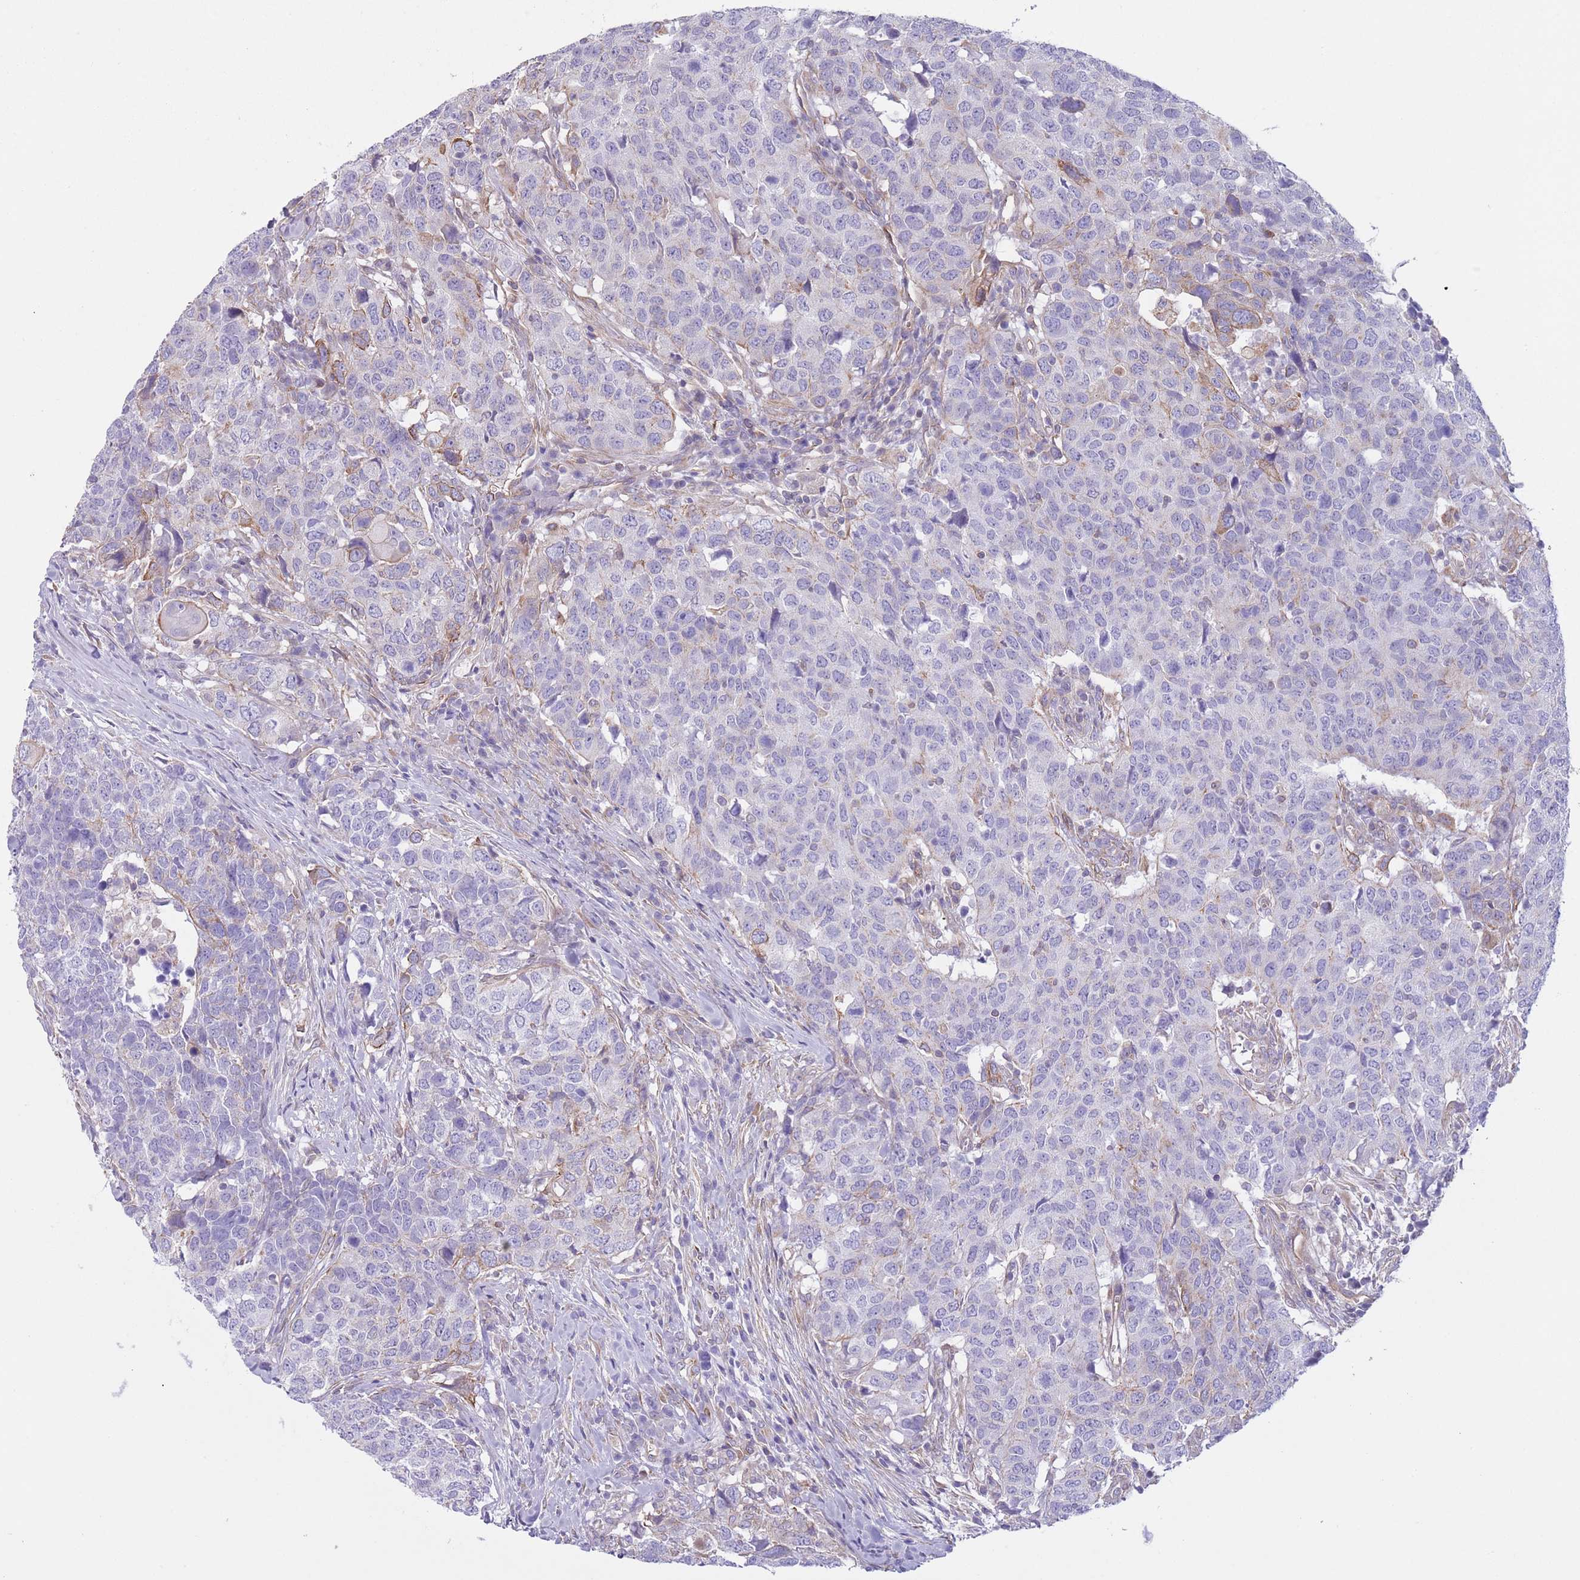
{"staining": {"intensity": "negative", "quantity": "none", "location": "none"}, "tissue": "head and neck cancer", "cell_type": "Tumor cells", "image_type": "cancer", "snomed": [{"axis": "morphology", "description": "Normal tissue, NOS"}, {"axis": "morphology", "description": "Squamous cell carcinoma, NOS"}, {"axis": "topography", "description": "Skeletal muscle"}, {"axis": "topography", "description": "Vascular tissue"}, {"axis": "topography", "description": "Peripheral nerve tissue"}, {"axis": "topography", "description": "Head-Neck"}], "caption": "Immunohistochemistry (IHC) photomicrograph of human head and neck cancer (squamous cell carcinoma) stained for a protein (brown), which demonstrates no positivity in tumor cells. (DAB (3,3'-diaminobenzidine) immunohistochemistry with hematoxylin counter stain).", "gene": "RBP3", "patient": {"sex": "male", "age": 66}}